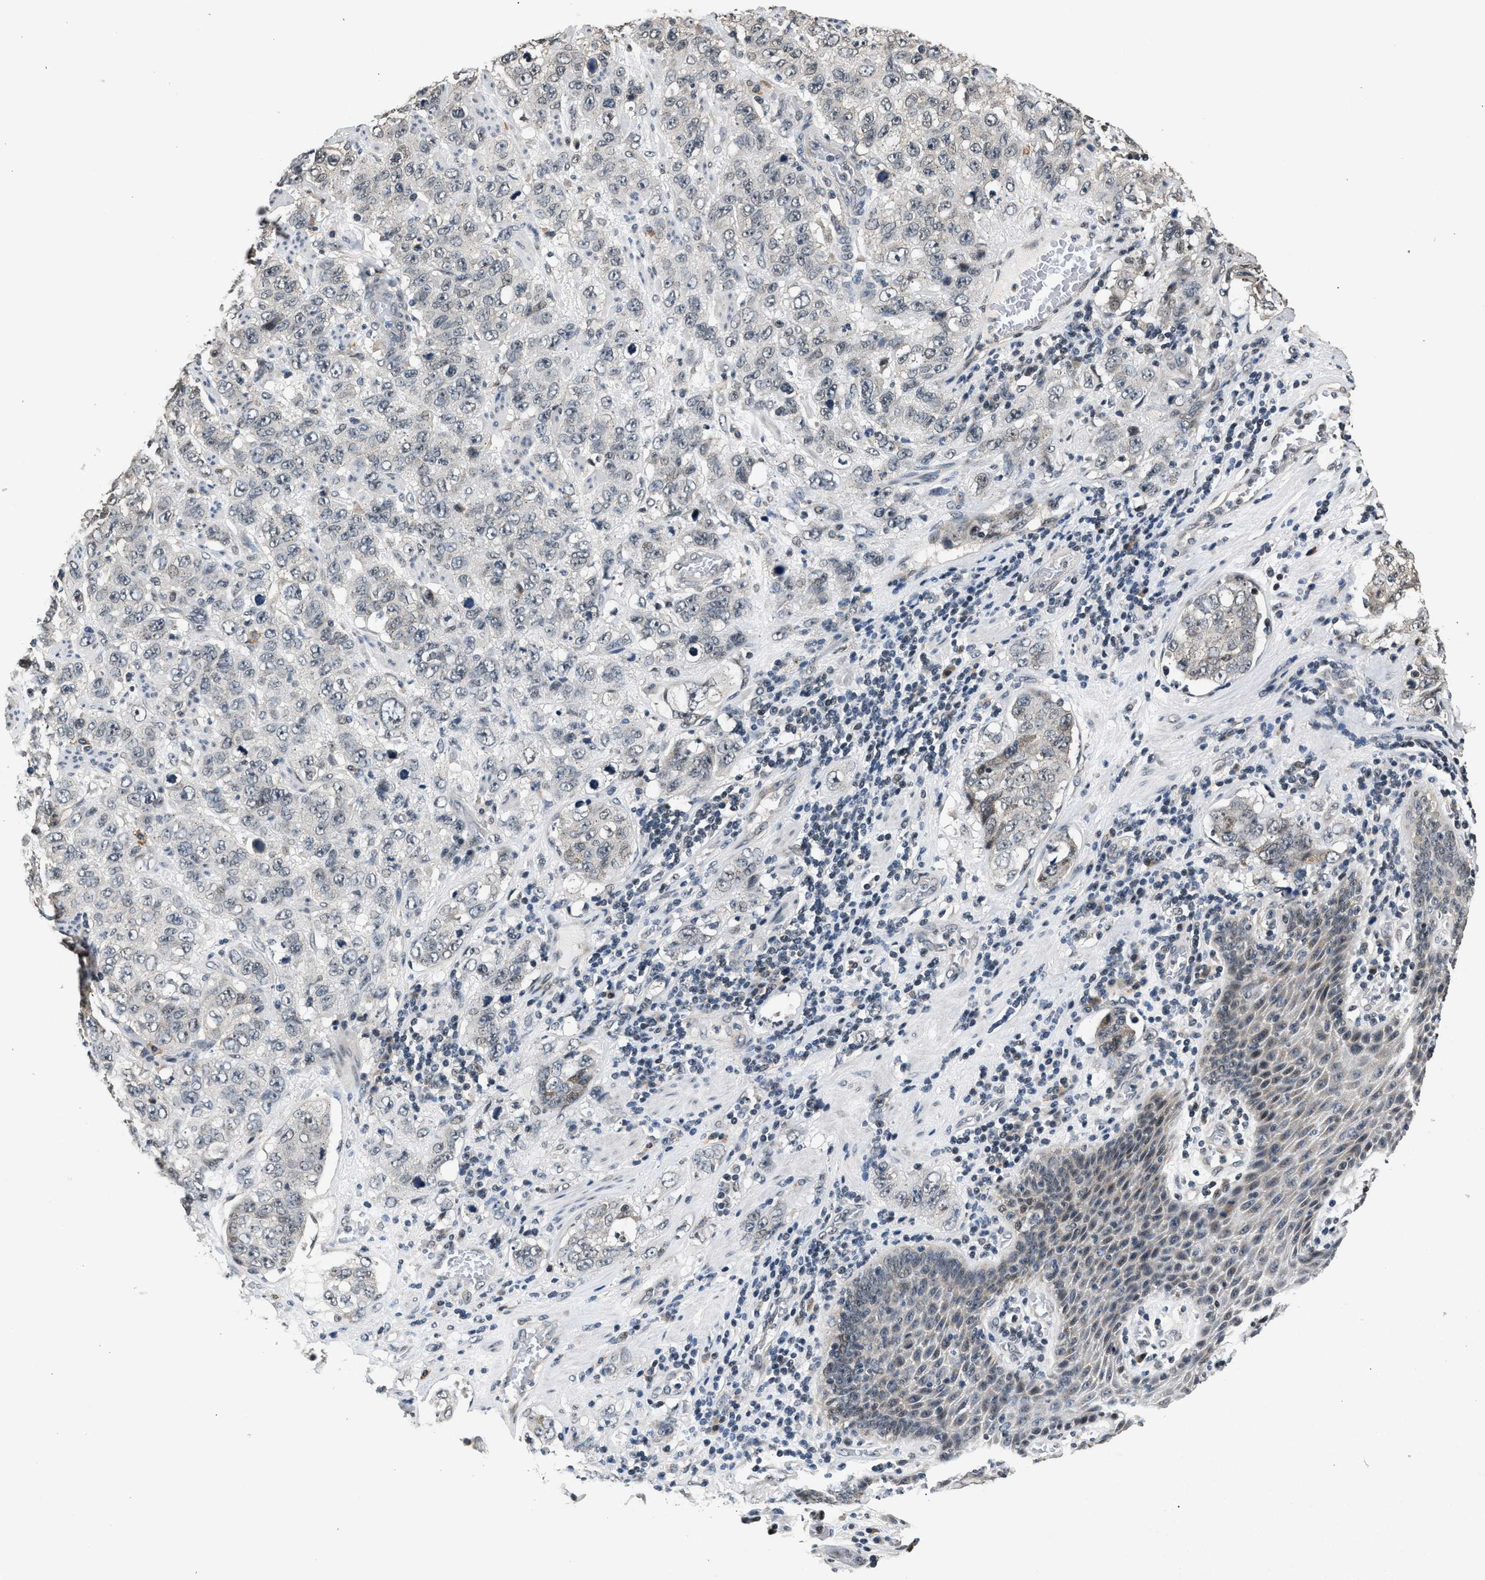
{"staining": {"intensity": "negative", "quantity": "none", "location": "none"}, "tissue": "stomach cancer", "cell_type": "Tumor cells", "image_type": "cancer", "snomed": [{"axis": "morphology", "description": "Adenocarcinoma, NOS"}, {"axis": "topography", "description": "Stomach"}], "caption": "Tumor cells show no significant positivity in stomach cancer (adenocarcinoma).", "gene": "RBM33", "patient": {"sex": "male", "age": 48}}